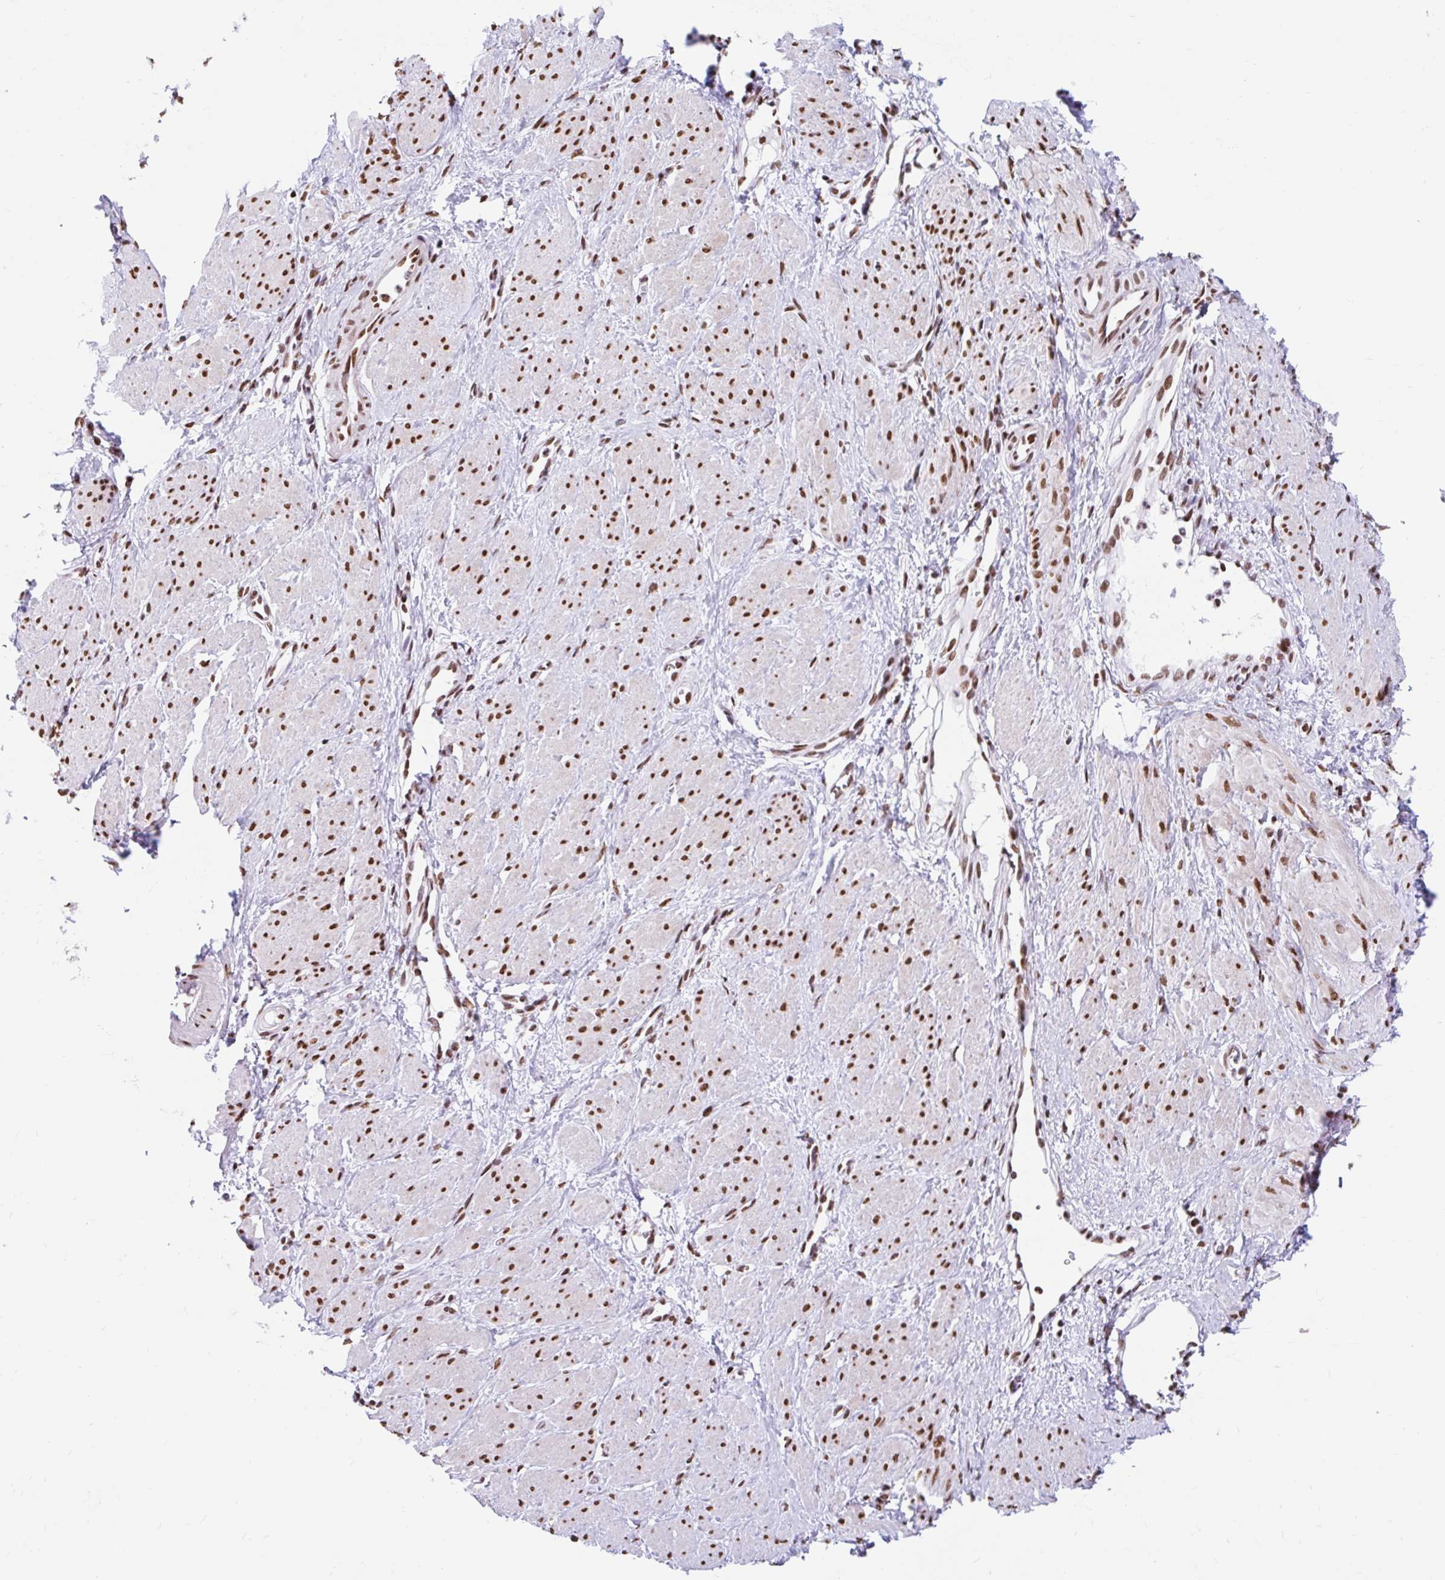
{"staining": {"intensity": "moderate", "quantity": ">75%", "location": "nuclear"}, "tissue": "smooth muscle", "cell_type": "Smooth muscle cells", "image_type": "normal", "snomed": [{"axis": "morphology", "description": "Normal tissue, NOS"}, {"axis": "topography", "description": "Smooth muscle"}, {"axis": "topography", "description": "Uterus"}], "caption": "Smooth muscle stained with immunohistochemistry (IHC) exhibits moderate nuclear positivity in approximately >75% of smooth muscle cells. Ihc stains the protein in brown and the nuclei are stained blue.", "gene": "KHDRBS1", "patient": {"sex": "female", "age": 39}}